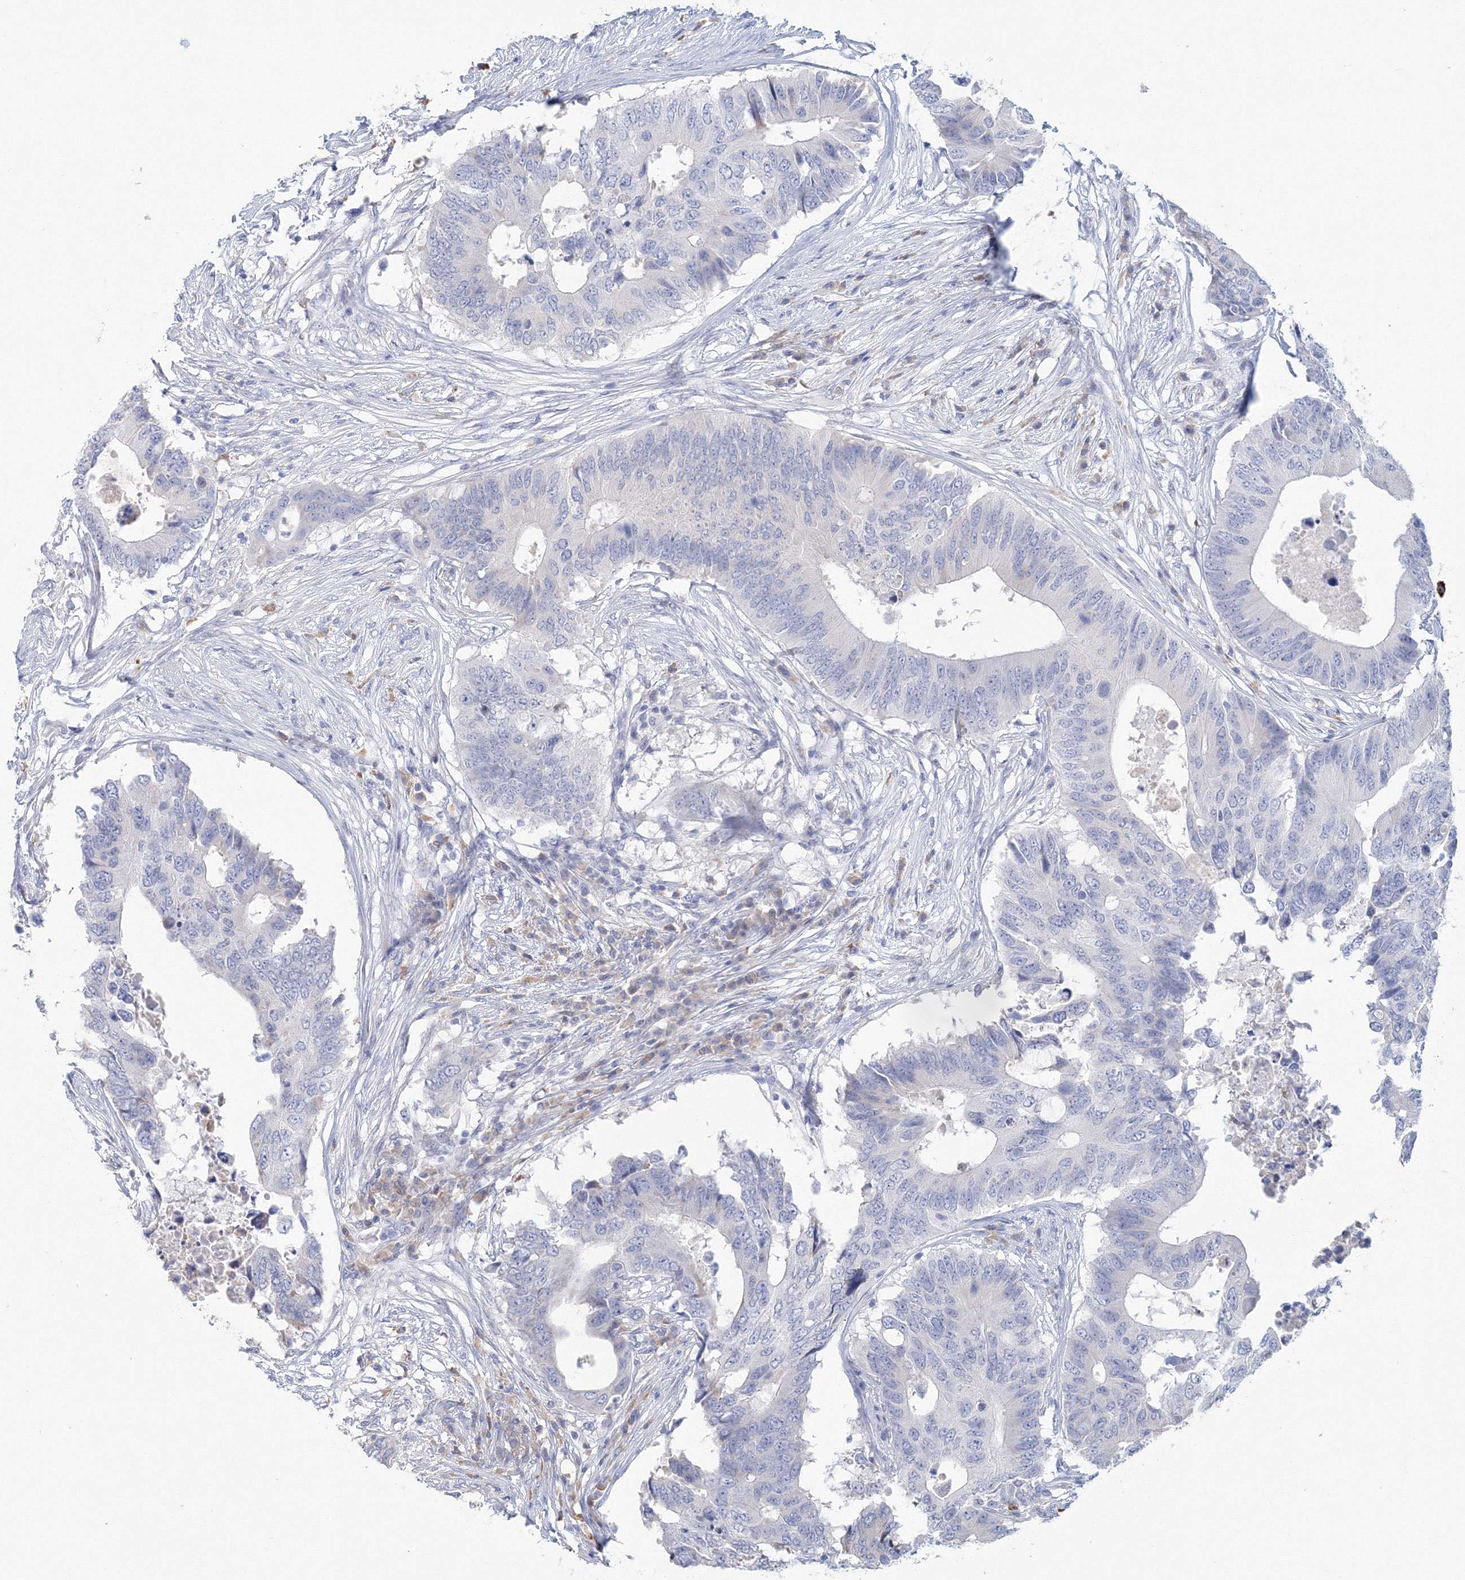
{"staining": {"intensity": "negative", "quantity": "none", "location": "none"}, "tissue": "colorectal cancer", "cell_type": "Tumor cells", "image_type": "cancer", "snomed": [{"axis": "morphology", "description": "Adenocarcinoma, NOS"}, {"axis": "topography", "description": "Colon"}], "caption": "This is an immunohistochemistry photomicrograph of colorectal cancer (adenocarcinoma). There is no expression in tumor cells.", "gene": "VSIG1", "patient": {"sex": "male", "age": 71}}